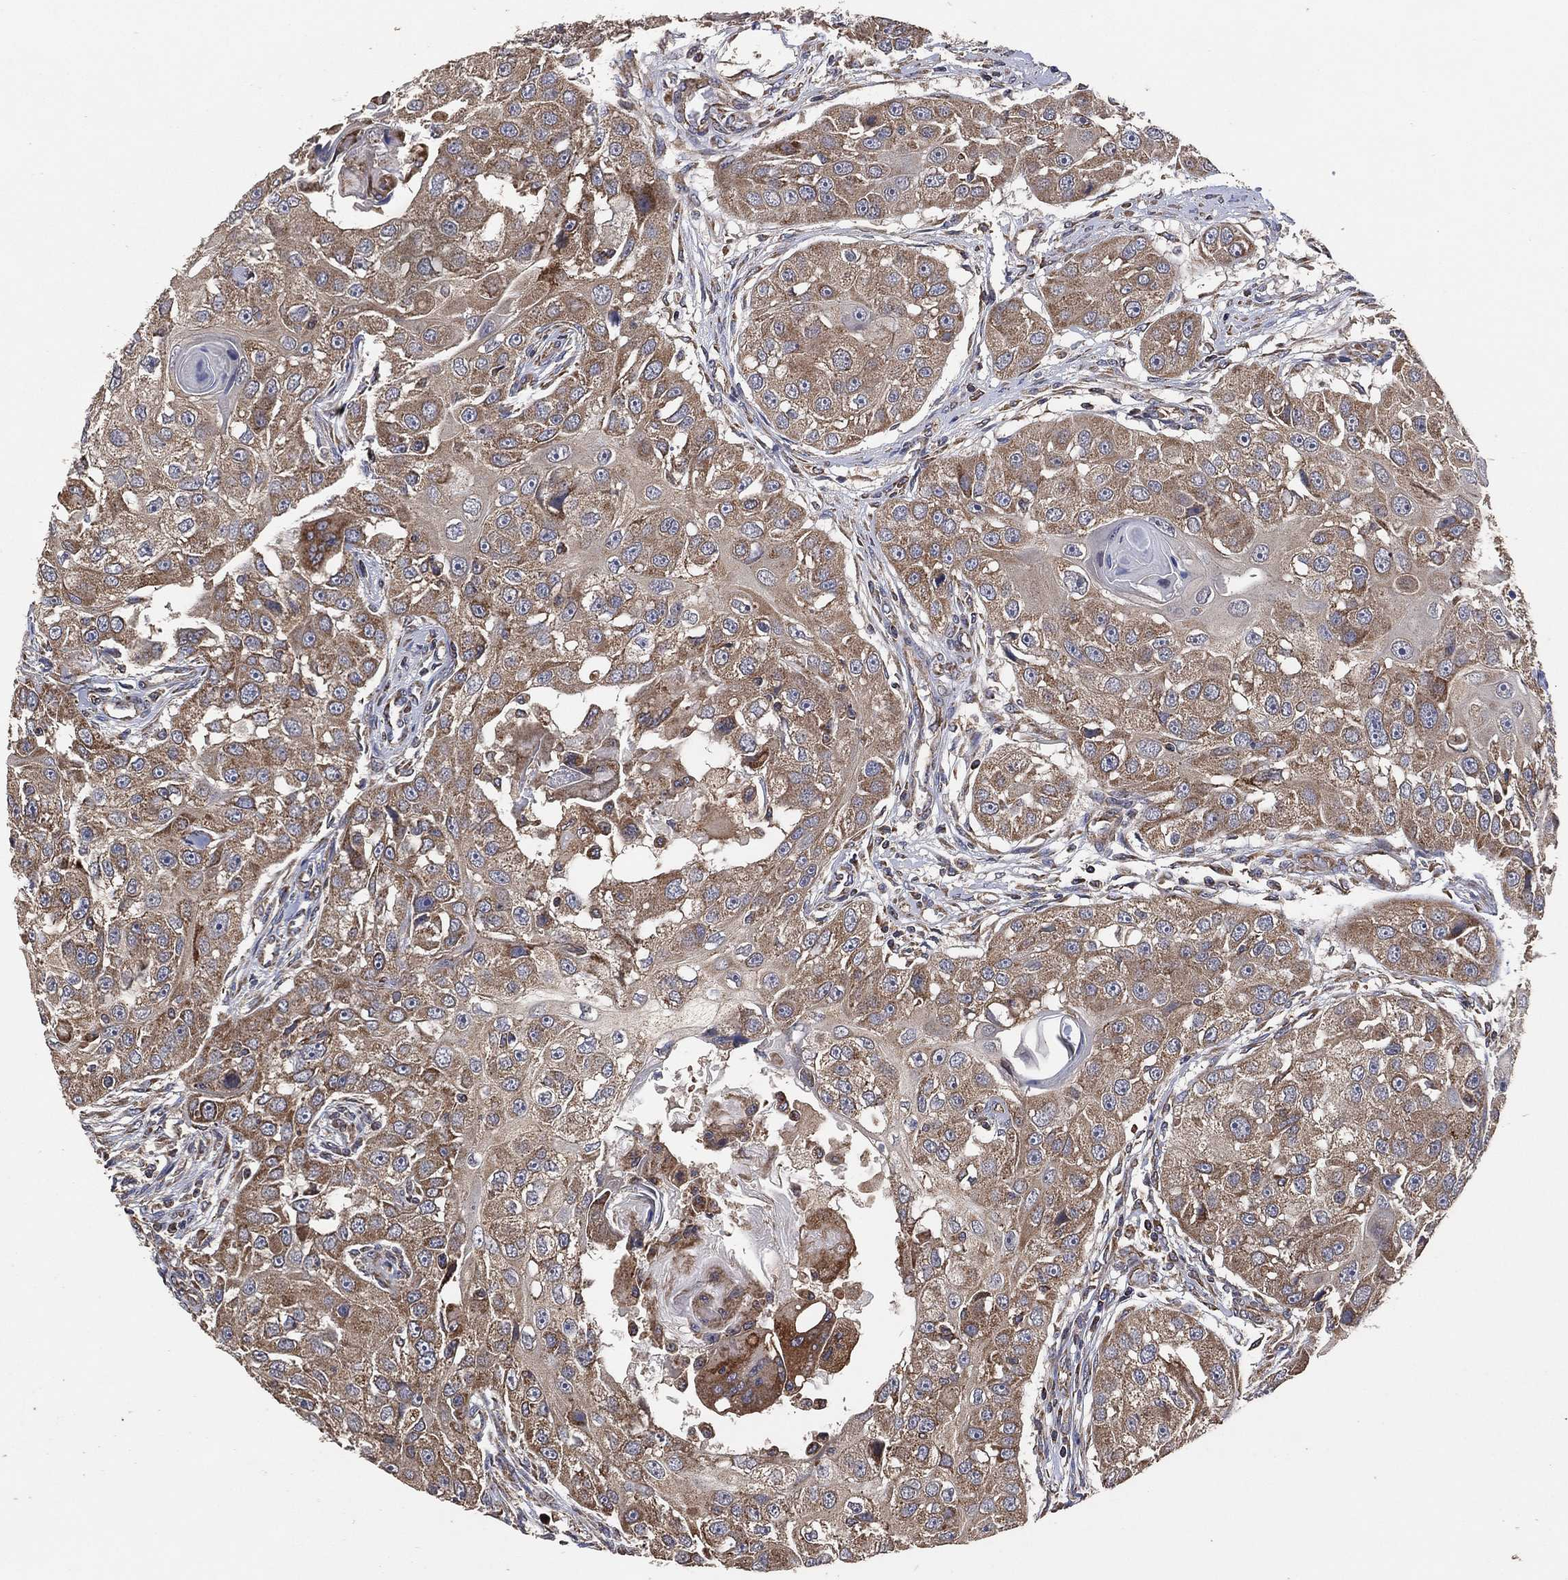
{"staining": {"intensity": "moderate", "quantity": "25%-75%", "location": "cytoplasmic/membranous"}, "tissue": "head and neck cancer", "cell_type": "Tumor cells", "image_type": "cancer", "snomed": [{"axis": "morphology", "description": "Squamous cell carcinoma, NOS"}, {"axis": "topography", "description": "Head-Neck"}], "caption": "Immunohistochemistry (IHC) (DAB (3,3'-diaminobenzidine)) staining of head and neck squamous cell carcinoma exhibits moderate cytoplasmic/membranous protein expression in about 25%-75% of tumor cells.", "gene": "LIMD1", "patient": {"sex": "male", "age": 51}}